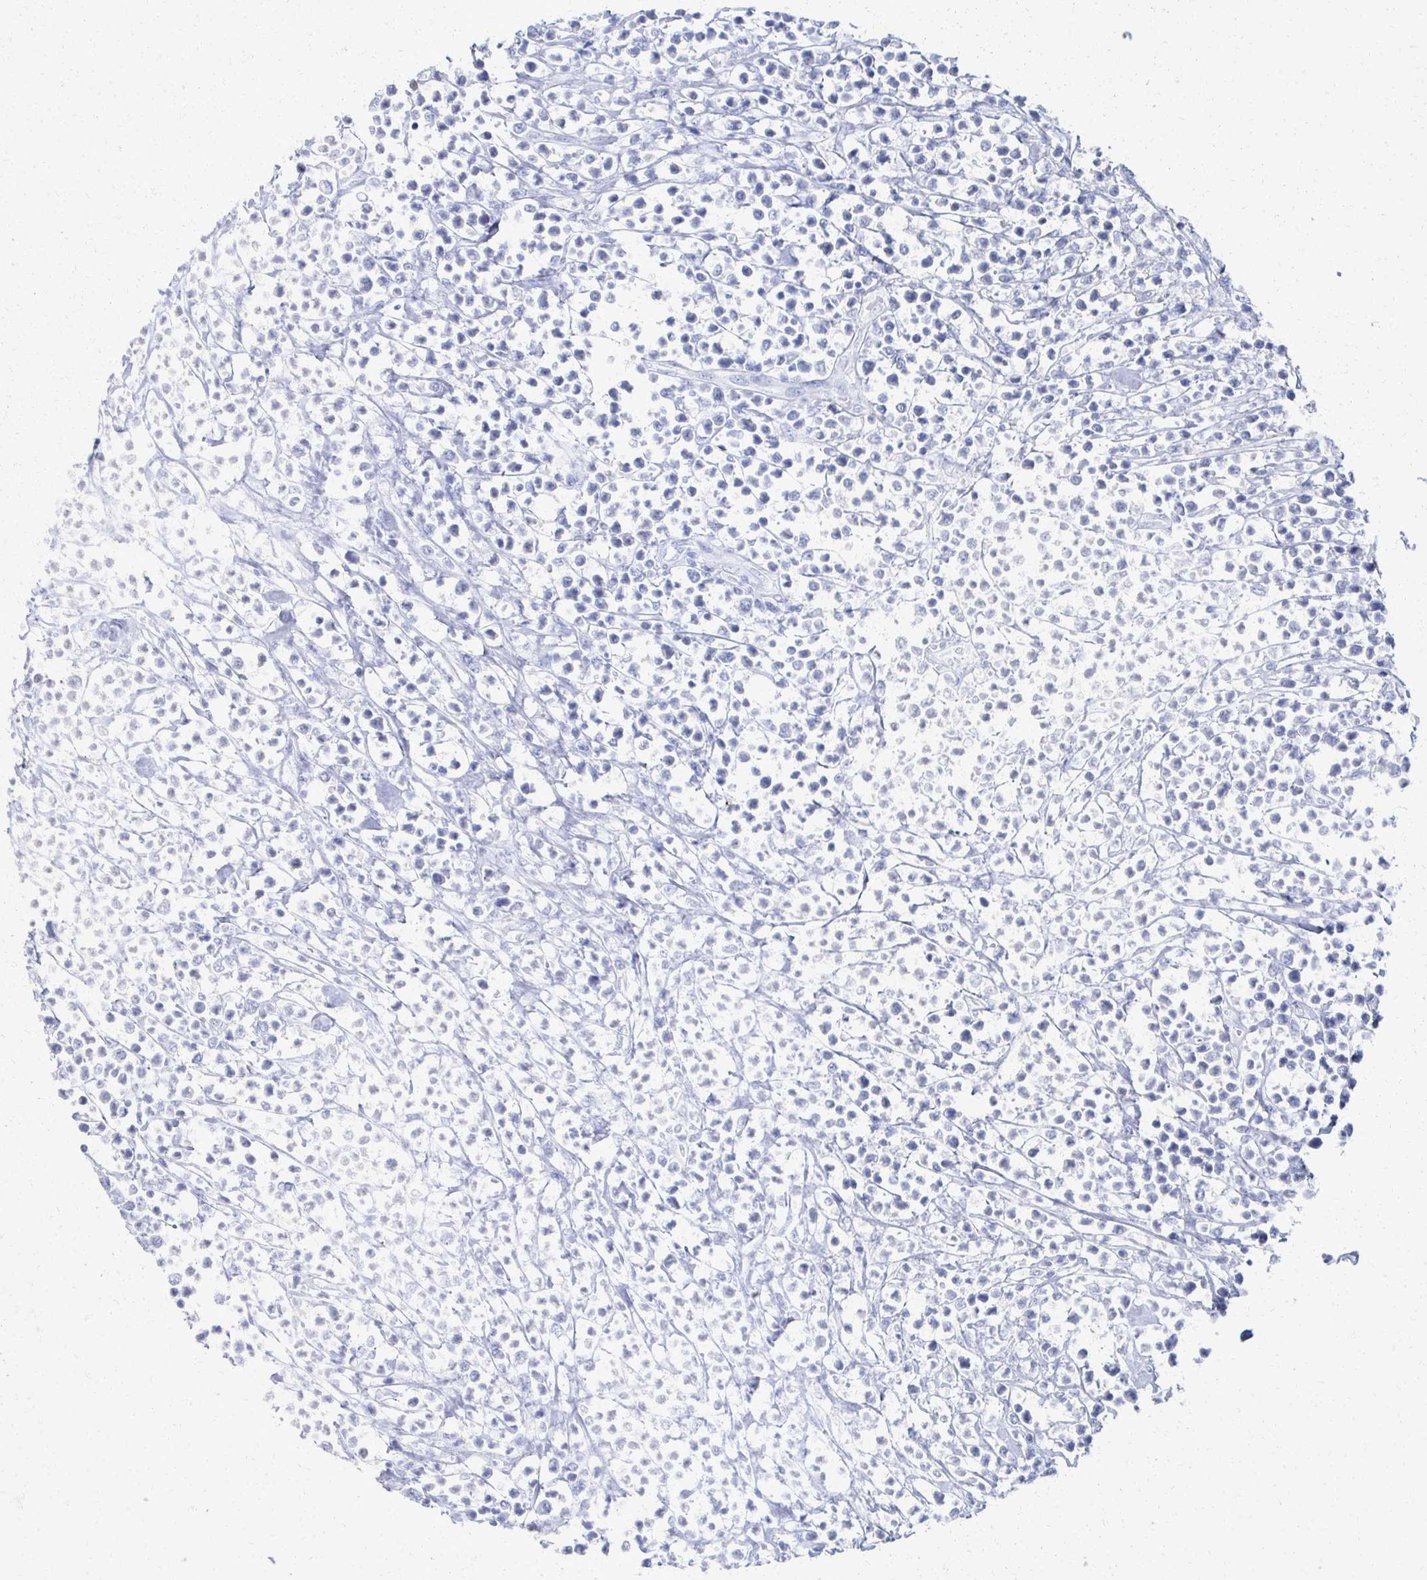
{"staining": {"intensity": "negative", "quantity": "none", "location": "none"}, "tissue": "lymphoma", "cell_type": "Tumor cells", "image_type": "cancer", "snomed": [{"axis": "morphology", "description": "Malignant lymphoma, non-Hodgkin's type, Low grade"}, {"axis": "topography", "description": "Lymph node"}], "caption": "The histopathology image exhibits no significant positivity in tumor cells of lymphoma. Nuclei are stained in blue.", "gene": "PRR20A", "patient": {"sex": "male", "age": 60}}